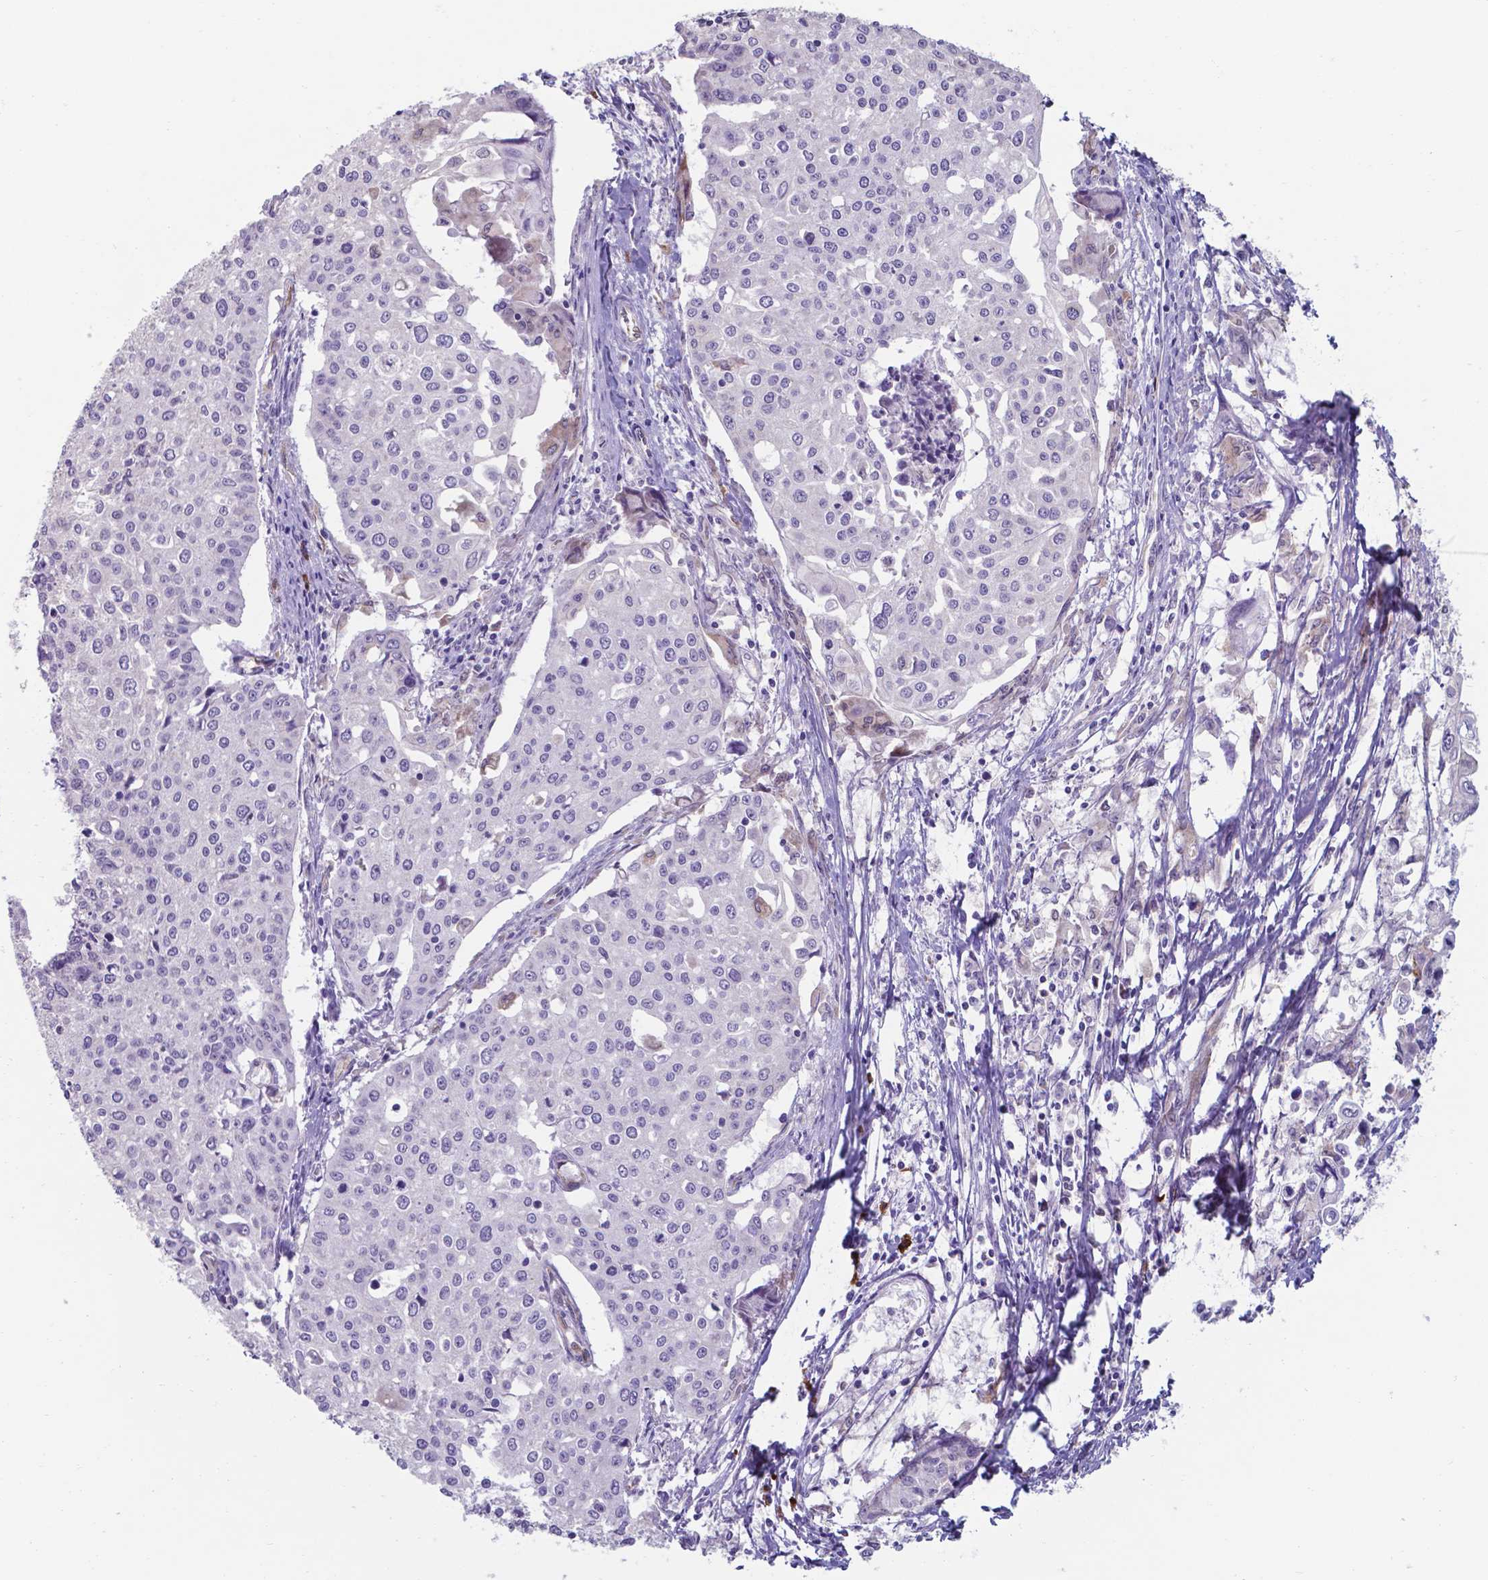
{"staining": {"intensity": "negative", "quantity": "none", "location": "none"}, "tissue": "cervical cancer", "cell_type": "Tumor cells", "image_type": "cancer", "snomed": [{"axis": "morphology", "description": "Squamous cell carcinoma, NOS"}, {"axis": "topography", "description": "Cervix"}], "caption": "This is an IHC photomicrograph of human cervical squamous cell carcinoma. There is no positivity in tumor cells.", "gene": "UBE2J1", "patient": {"sex": "female", "age": 38}}